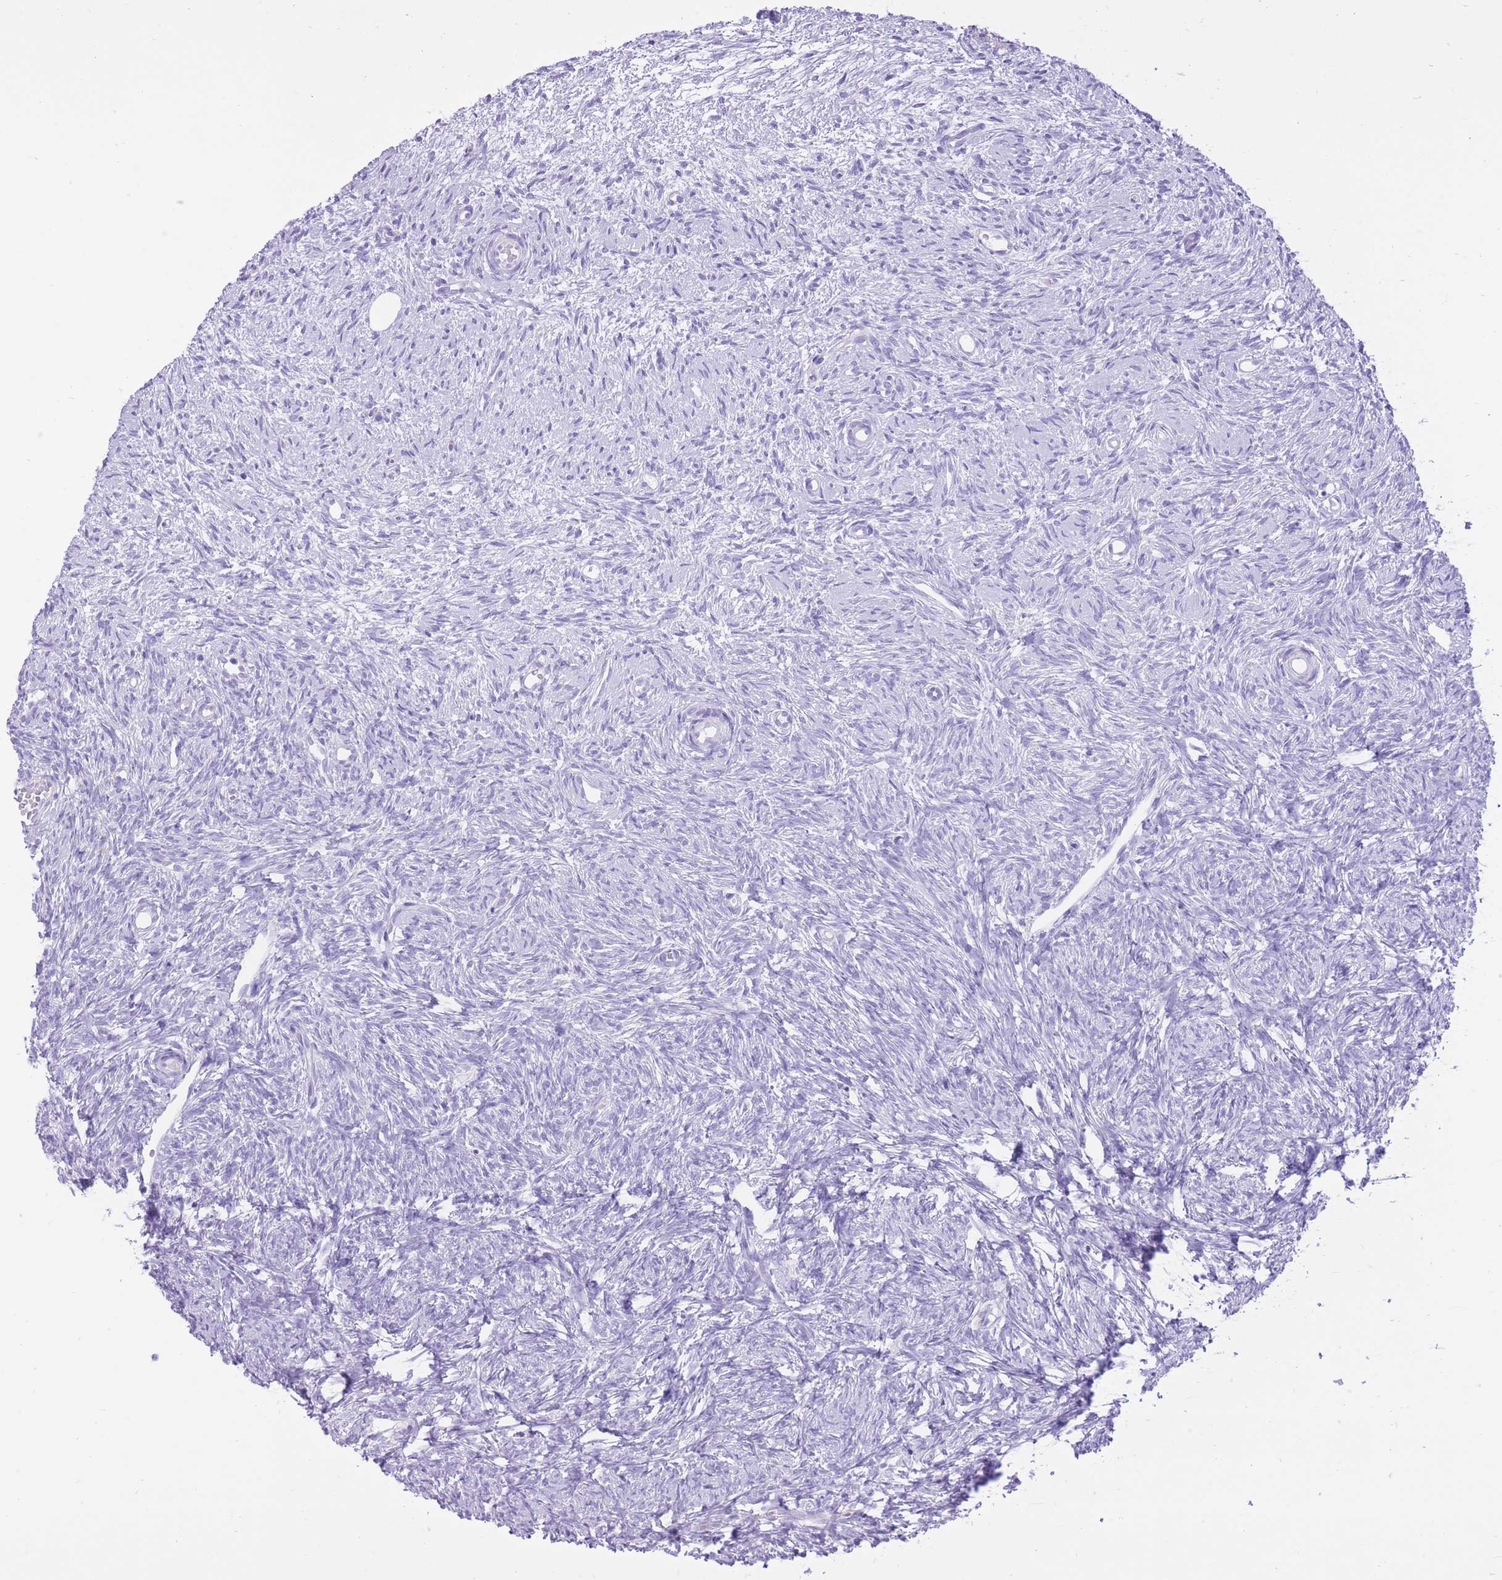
{"staining": {"intensity": "negative", "quantity": "none", "location": "none"}, "tissue": "ovary", "cell_type": "Follicle cells", "image_type": "normal", "snomed": [{"axis": "morphology", "description": "Normal tissue, NOS"}, {"axis": "topography", "description": "Ovary"}], "caption": "An immunohistochemistry image of normal ovary is shown. There is no staining in follicle cells of ovary. The staining was performed using DAB (3,3'-diaminobenzidine) to visualize the protein expression in brown, while the nuclei were stained in blue with hematoxylin (Magnification: 20x).", "gene": "SLC4A4", "patient": {"sex": "female", "age": 51}}